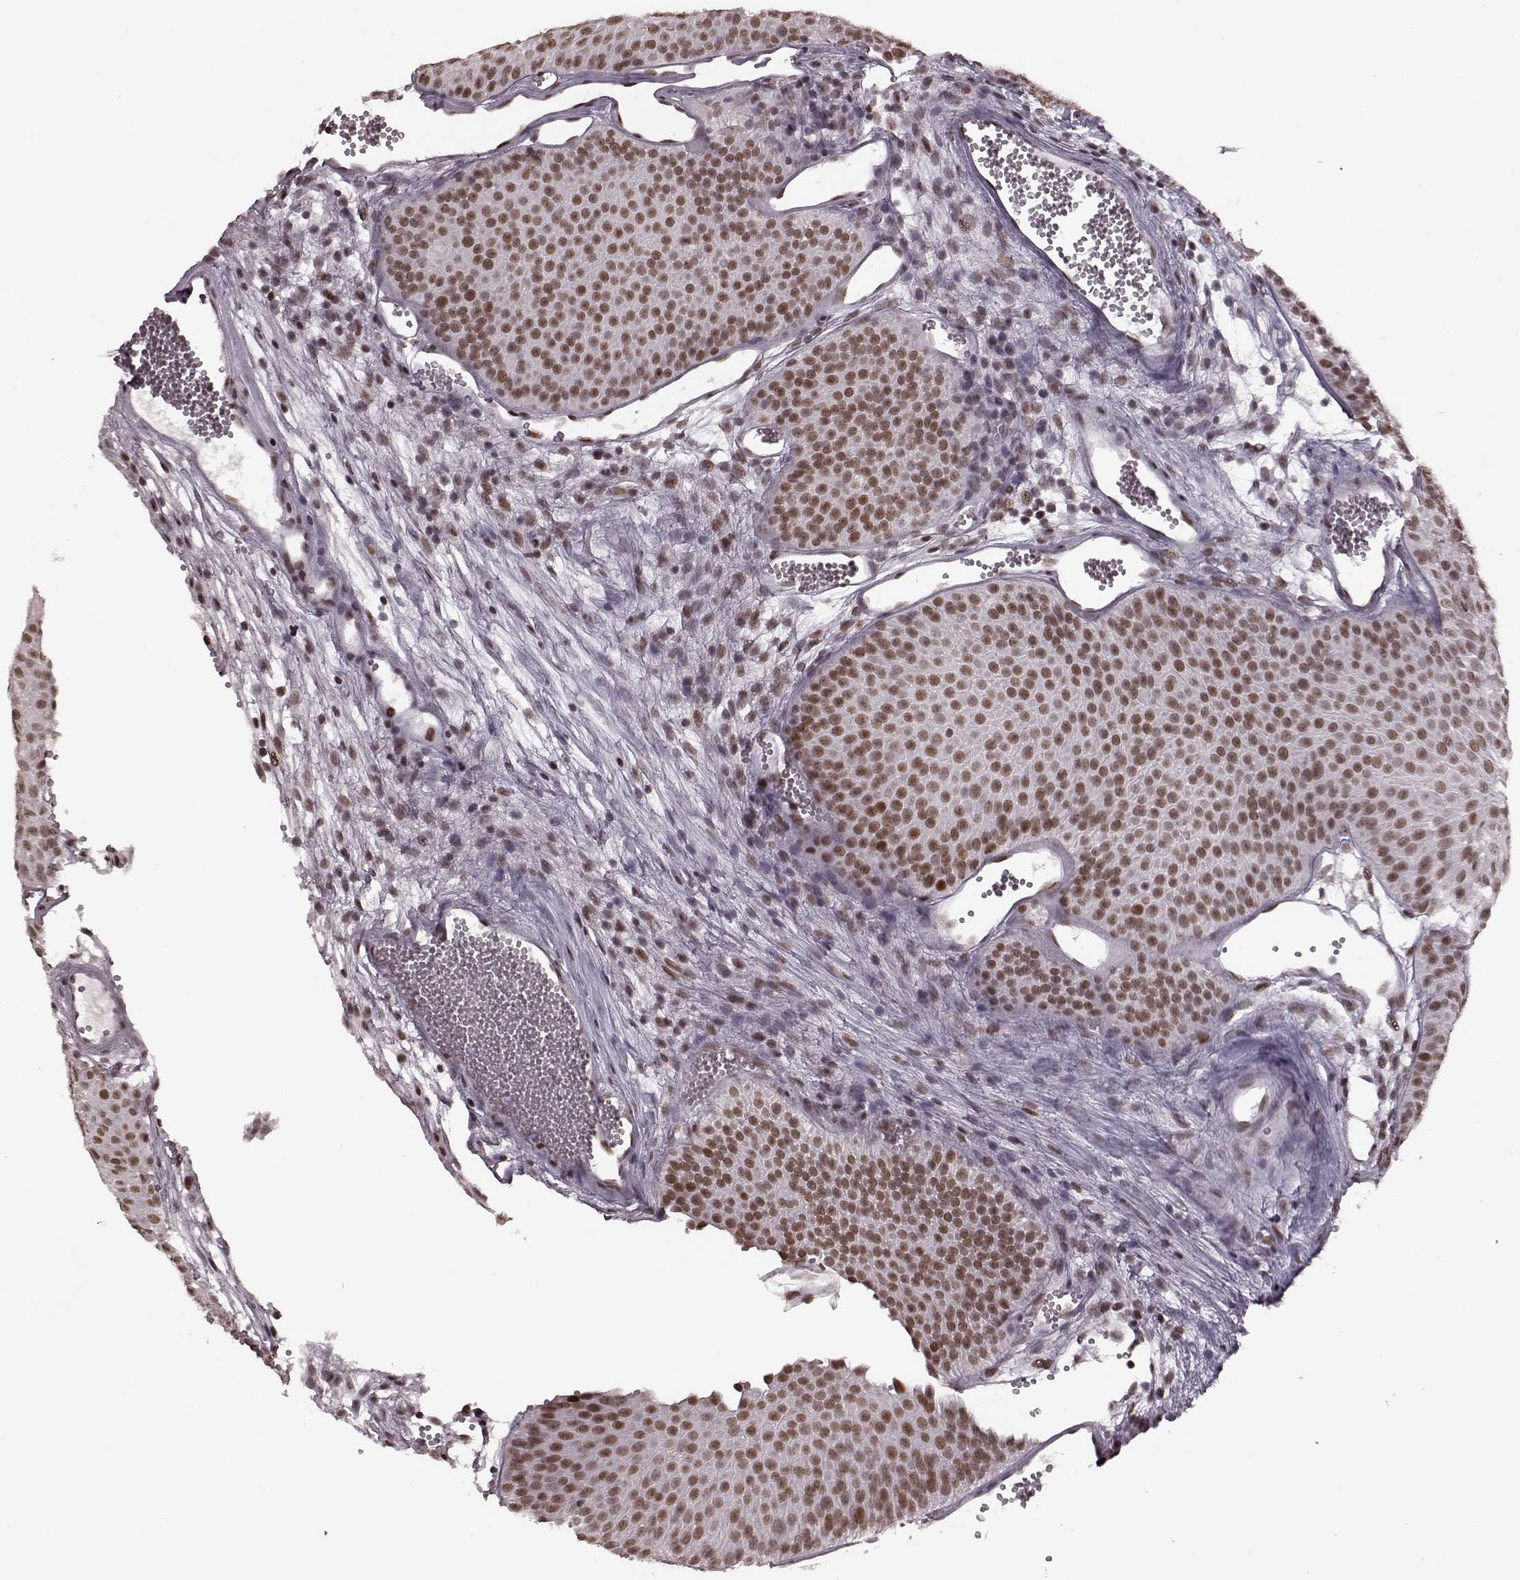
{"staining": {"intensity": "moderate", "quantity": ">75%", "location": "nuclear"}, "tissue": "urothelial cancer", "cell_type": "Tumor cells", "image_type": "cancer", "snomed": [{"axis": "morphology", "description": "Urothelial carcinoma, Low grade"}, {"axis": "topography", "description": "Urinary bladder"}], "caption": "Protein expression by immunohistochemistry exhibits moderate nuclear expression in about >75% of tumor cells in urothelial cancer.", "gene": "NR2C1", "patient": {"sex": "male", "age": 52}}